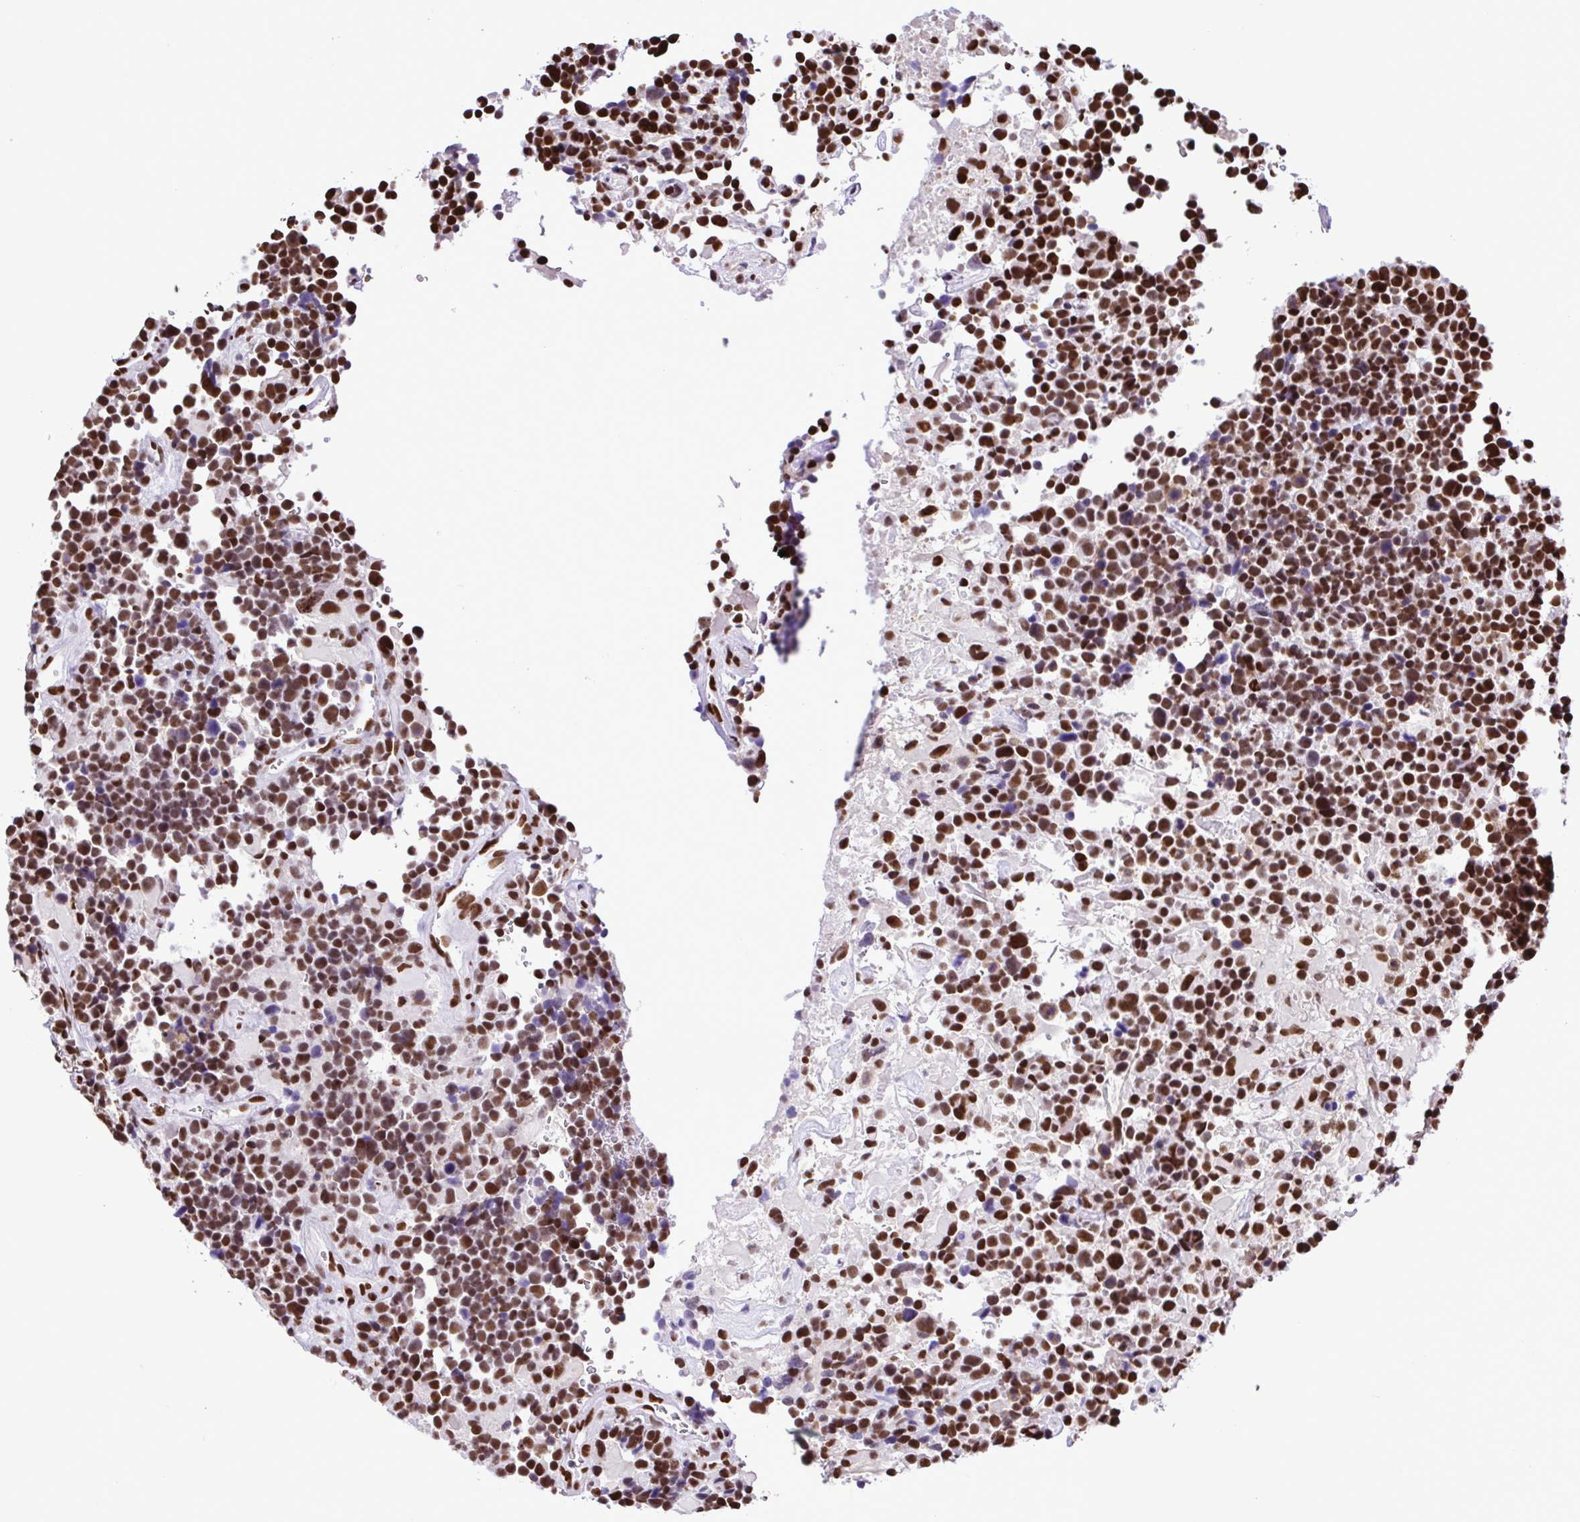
{"staining": {"intensity": "strong", "quantity": ">75%", "location": "nuclear"}, "tissue": "glioma", "cell_type": "Tumor cells", "image_type": "cancer", "snomed": [{"axis": "morphology", "description": "Glioma, malignant, High grade"}, {"axis": "topography", "description": "Brain"}], "caption": "Approximately >75% of tumor cells in glioma show strong nuclear protein expression as visualized by brown immunohistochemical staining.", "gene": "TRIM28", "patient": {"sex": "male", "age": 33}}